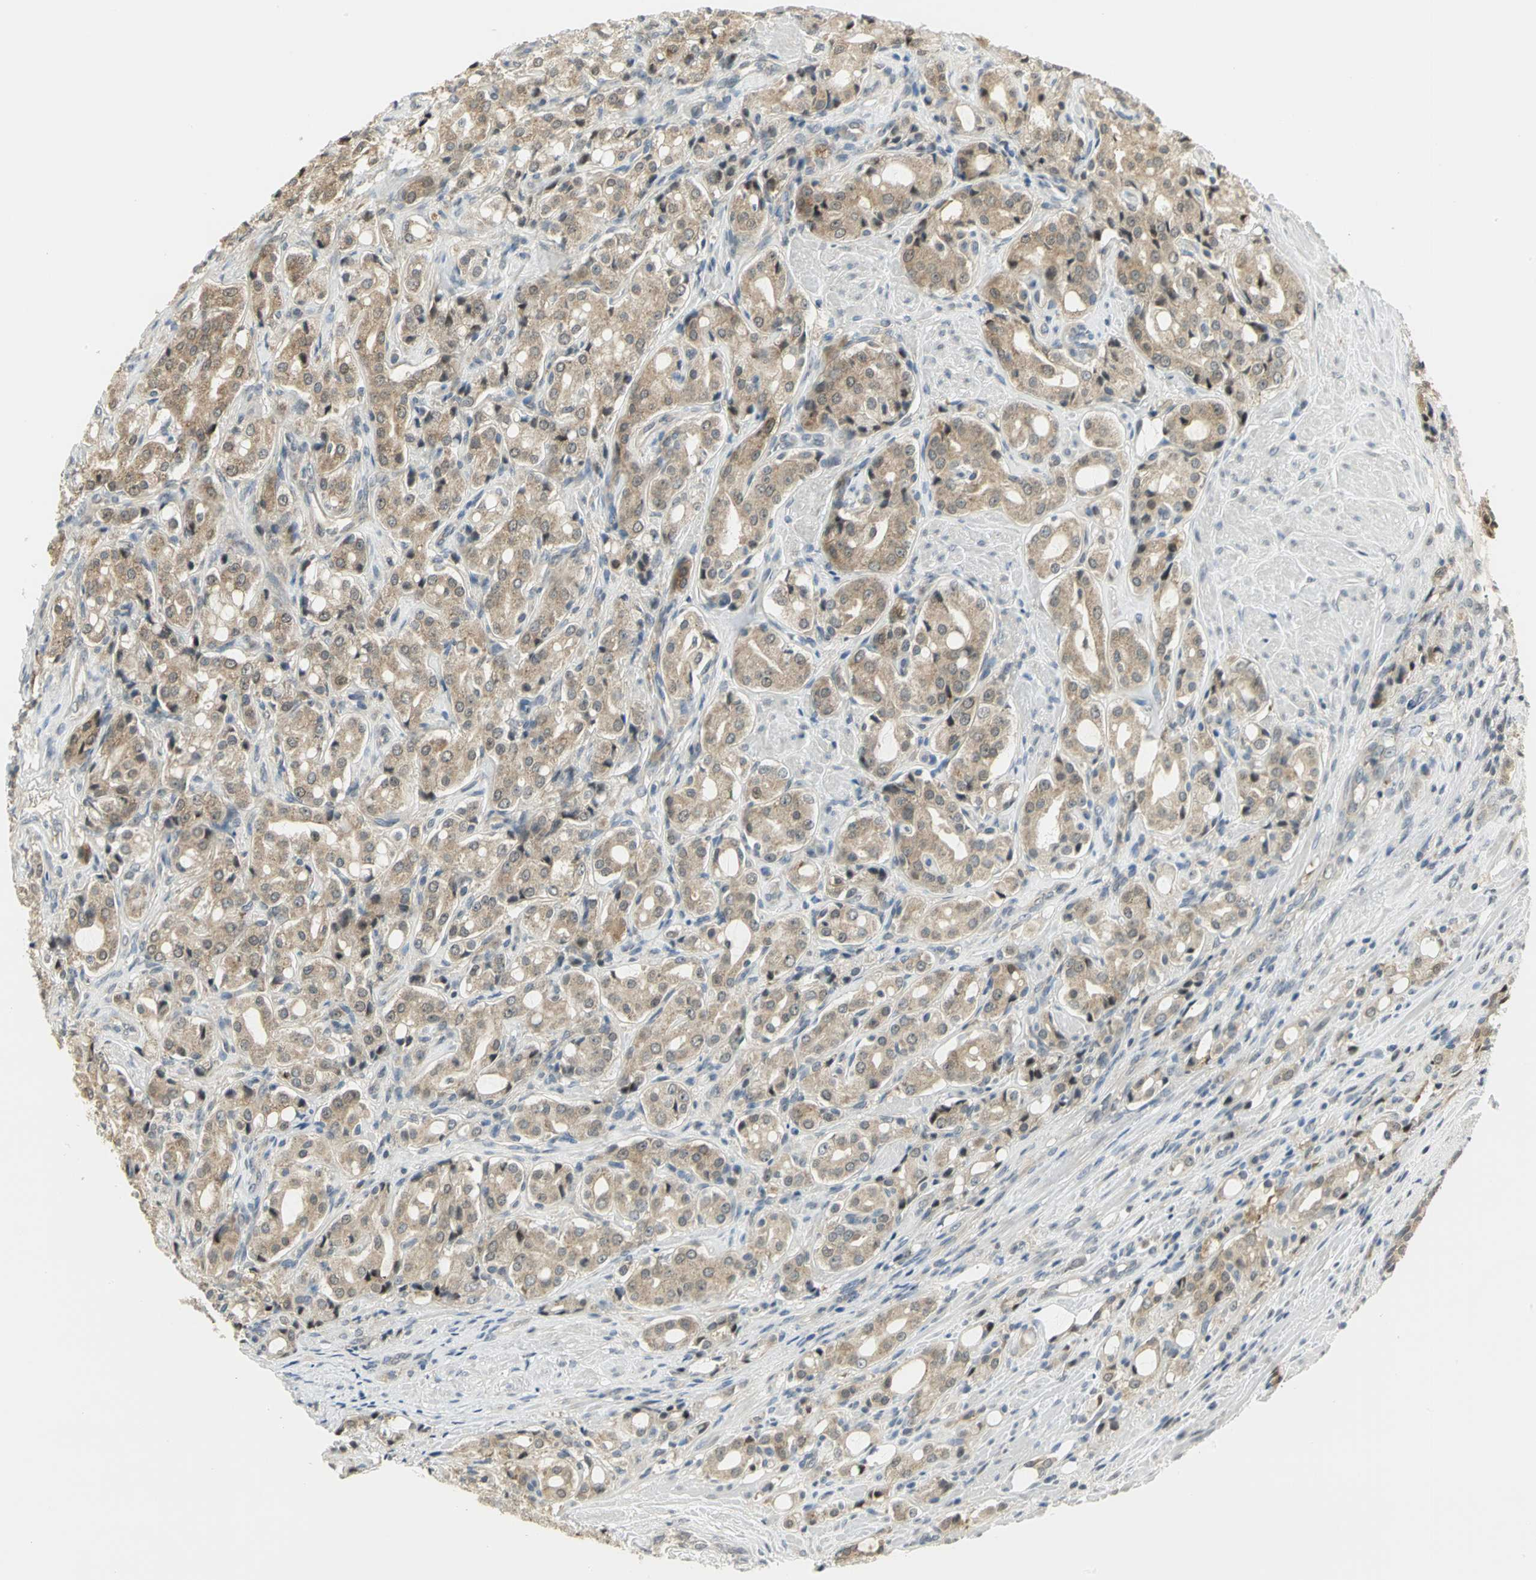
{"staining": {"intensity": "moderate", "quantity": ">75%", "location": "cytoplasmic/membranous"}, "tissue": "prostate cancer", "cell_type": "Tumor cells", "image_type": "cancer", "snomed": [{"axis": "morphology", "description": "Adenocarcinoma, High grade"}, {"axis": "topography", "description": "Prostate"}], "caption": "Brown immunohistochemical staining in human high-grade adenocarcinoma (prostate) reveals moderate cytoplasmic/membranous expression in about >75% of tumor cells. The staining is performed using DAB (3,3'-diaminobenzidine) brown chromogen to label protein expression. The nuclei are counter-stained blue using hematoxylin.", "gene": "PSMC4", "patient": {"sex": "male", "age": 72}}